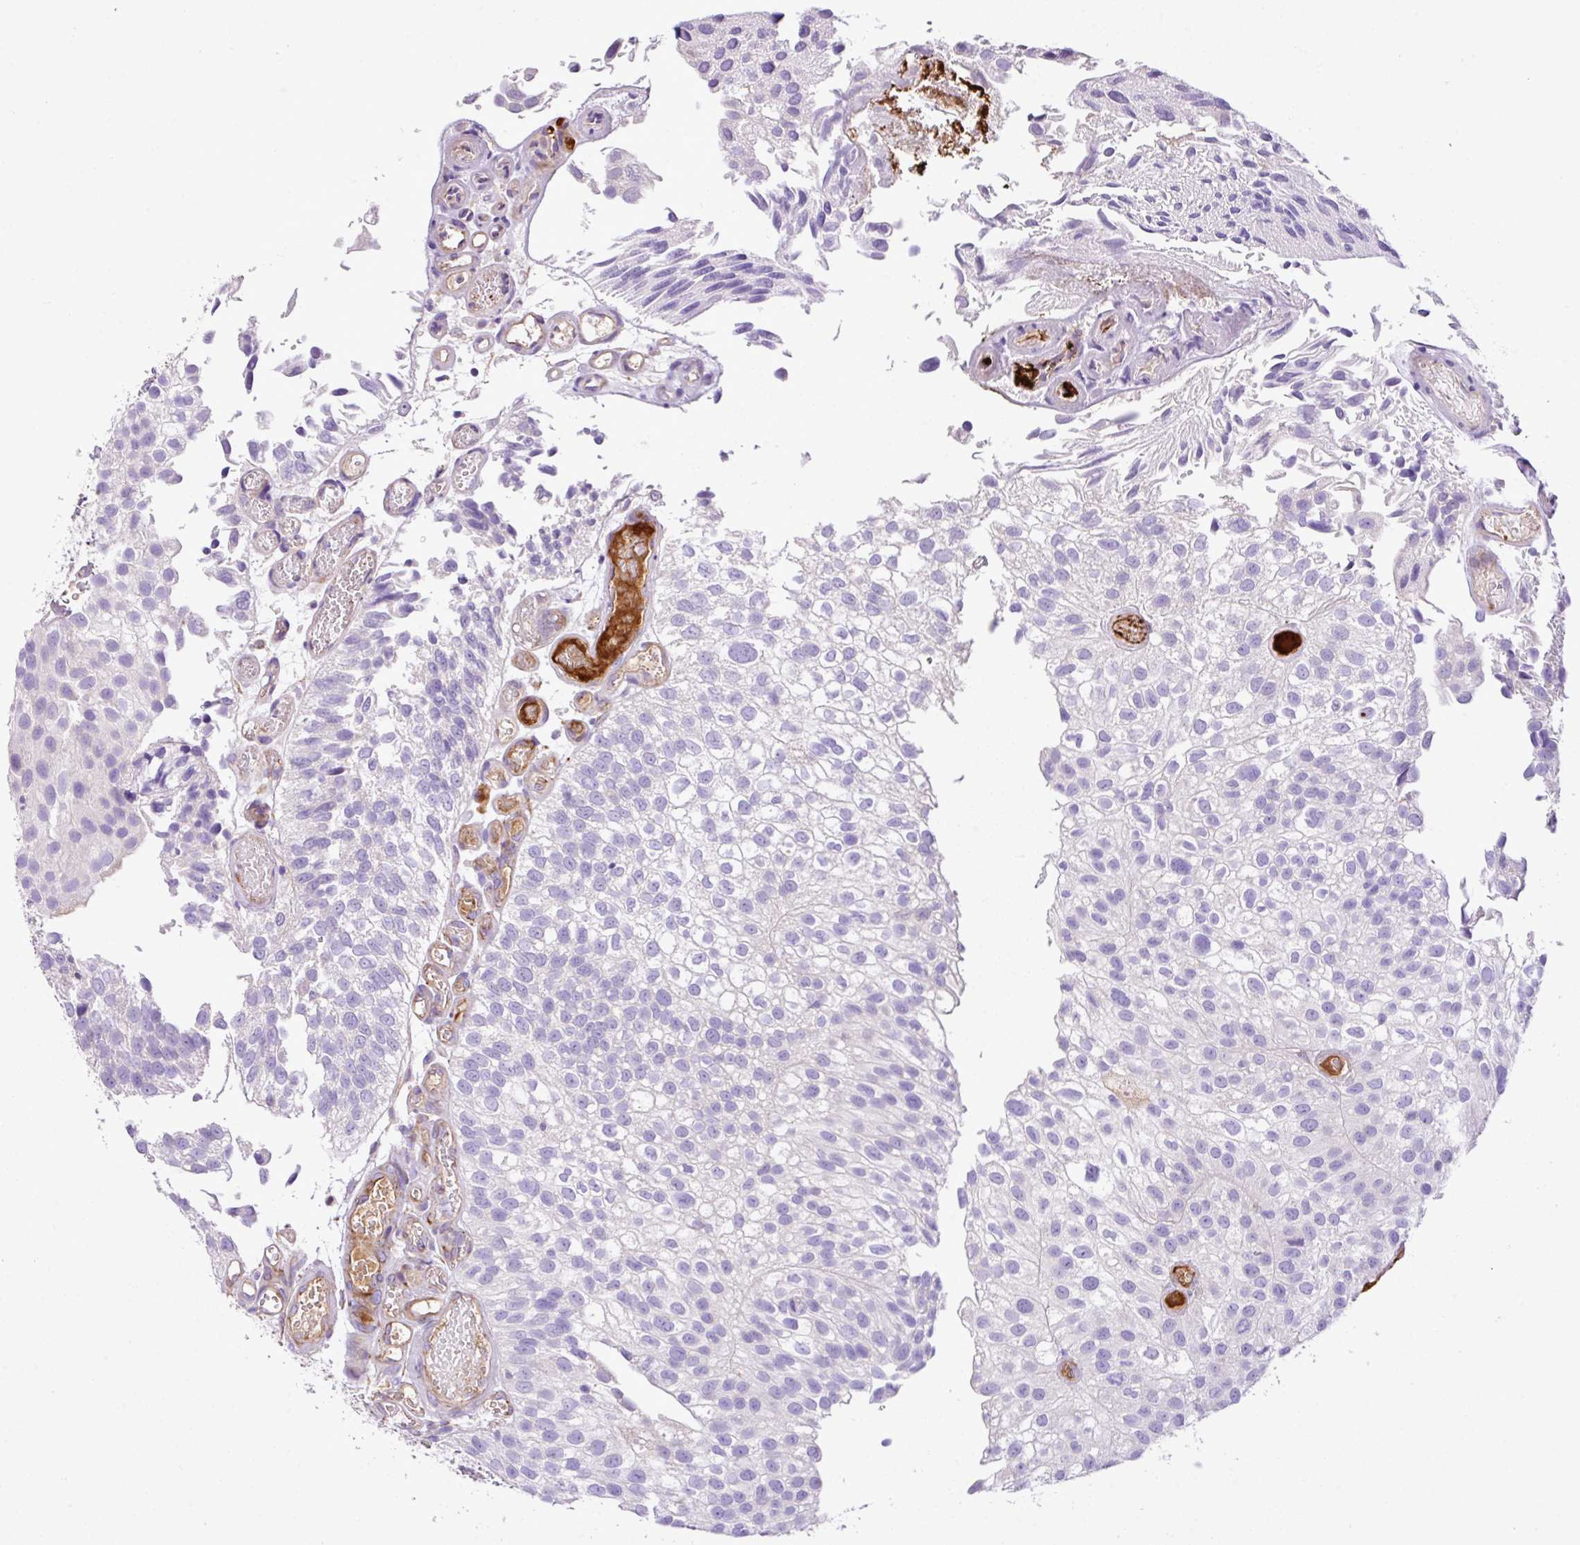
{"staining": {"intensity": "negative", "quantity": "none", "location": "none"}, "tissue": "urothelial cancer", "cell_type": "Tumor cells", "image_type": "cancer", "snomed": [{"axis": "morphology", "description": "Urothelial carcinoma, NOS"}, {"axis": "topography", "description": "Urinary bladder"}], "caption": "Tumor cells are negative for brown protein staining in transitional cell carcinoma.", "gene": "CTXN2", "patient": {"sex": "male", "age": 87}}